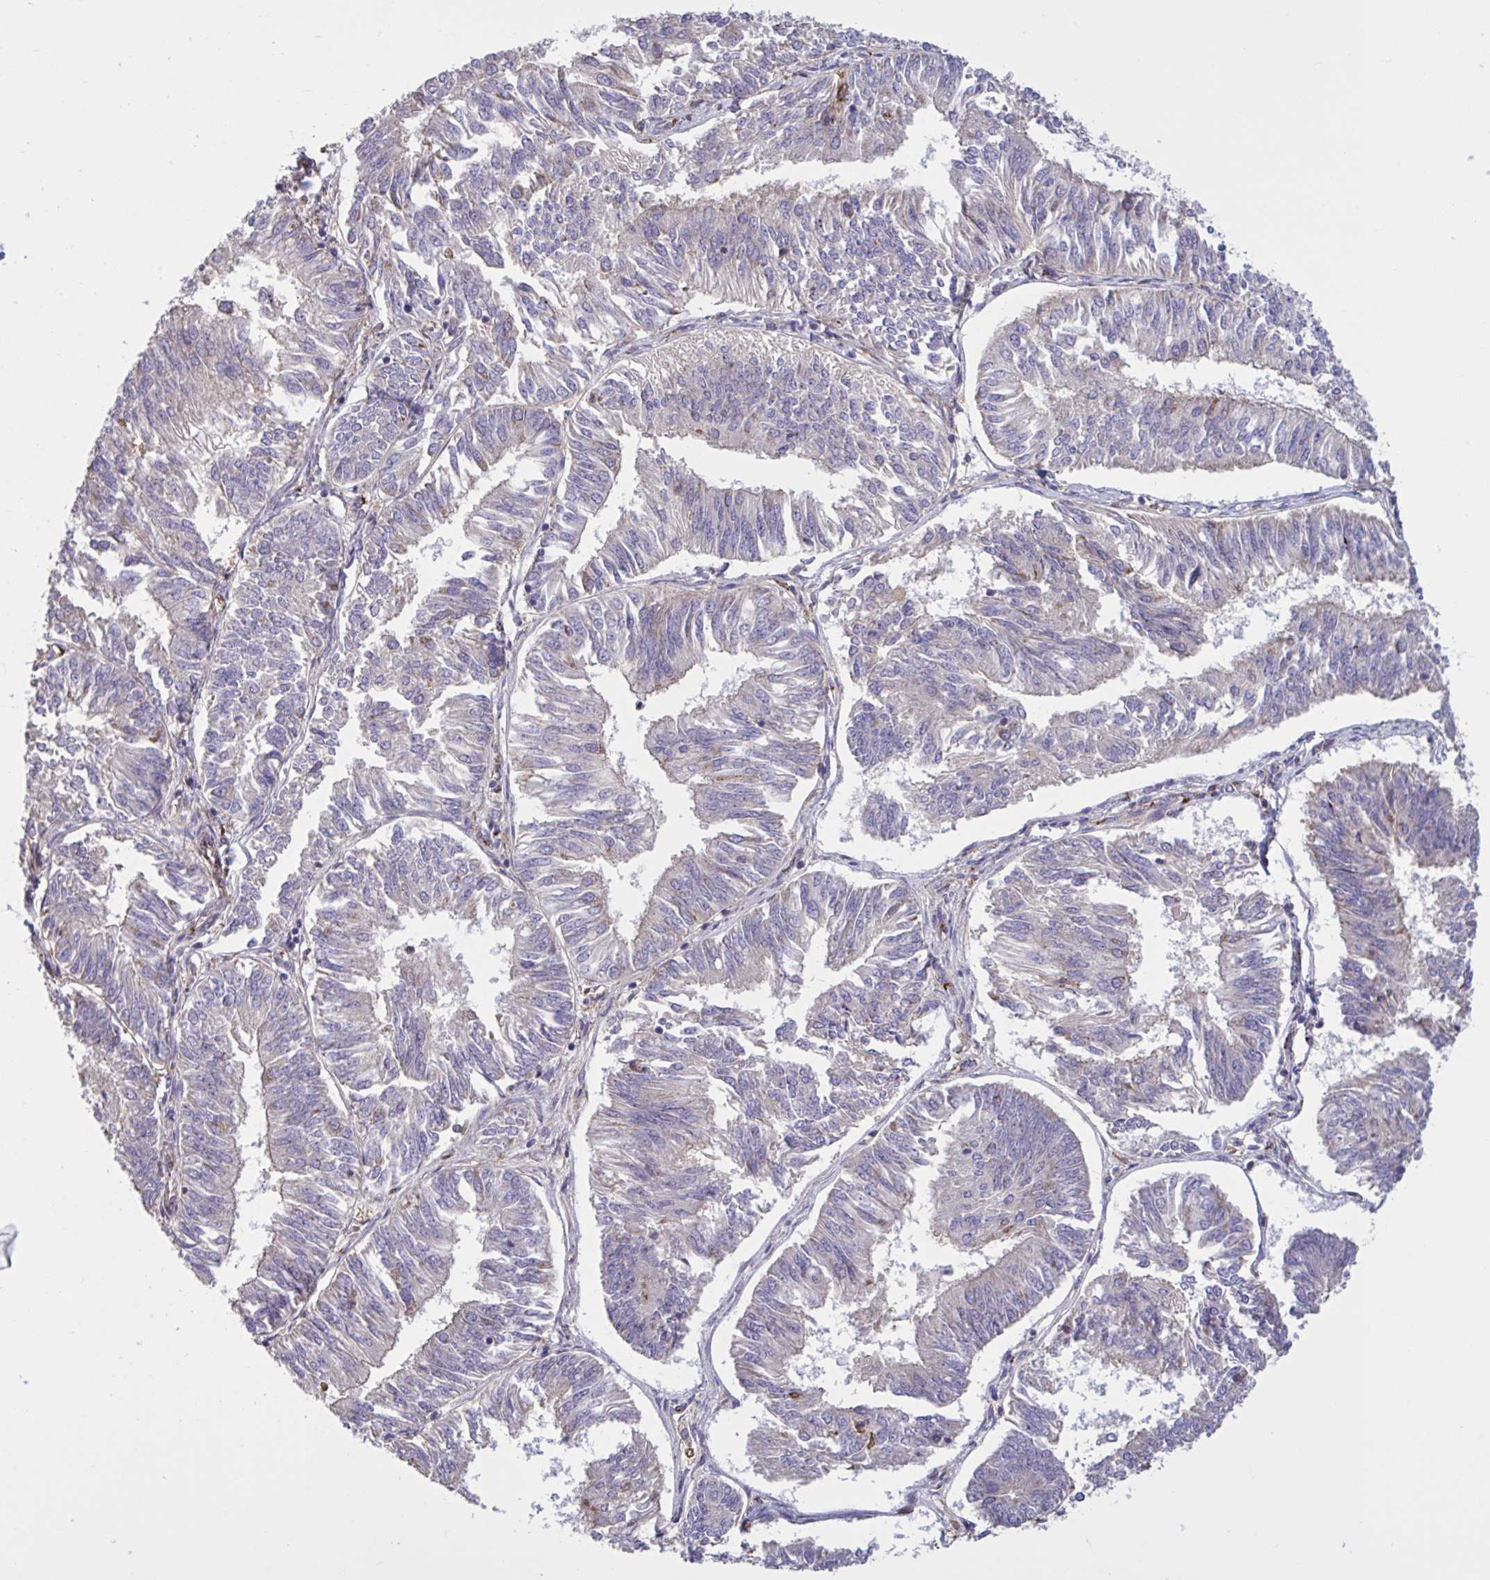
{"staining": {"intensity": "weak", "quantity": "<25%", "location": "cytoplasmic/membranous"}, "tissue": "endometrial cancer", "cell_type": "Tumor cells", "image_type": "cancer", "snomed": [{"axis": "morphology", "description": "Adenocarcinoma, NOS"}, {"axis": "topography", "description": "Endometrium"}], "caption": "The immunohistochemistry micrograph has no significant staining in tumor cells of endometrial cancer (adenocarcinoma) tissue. Nuclei are stained in blue.", "gene": "CD101", "patient": {"sex": "female", "age": 58}}